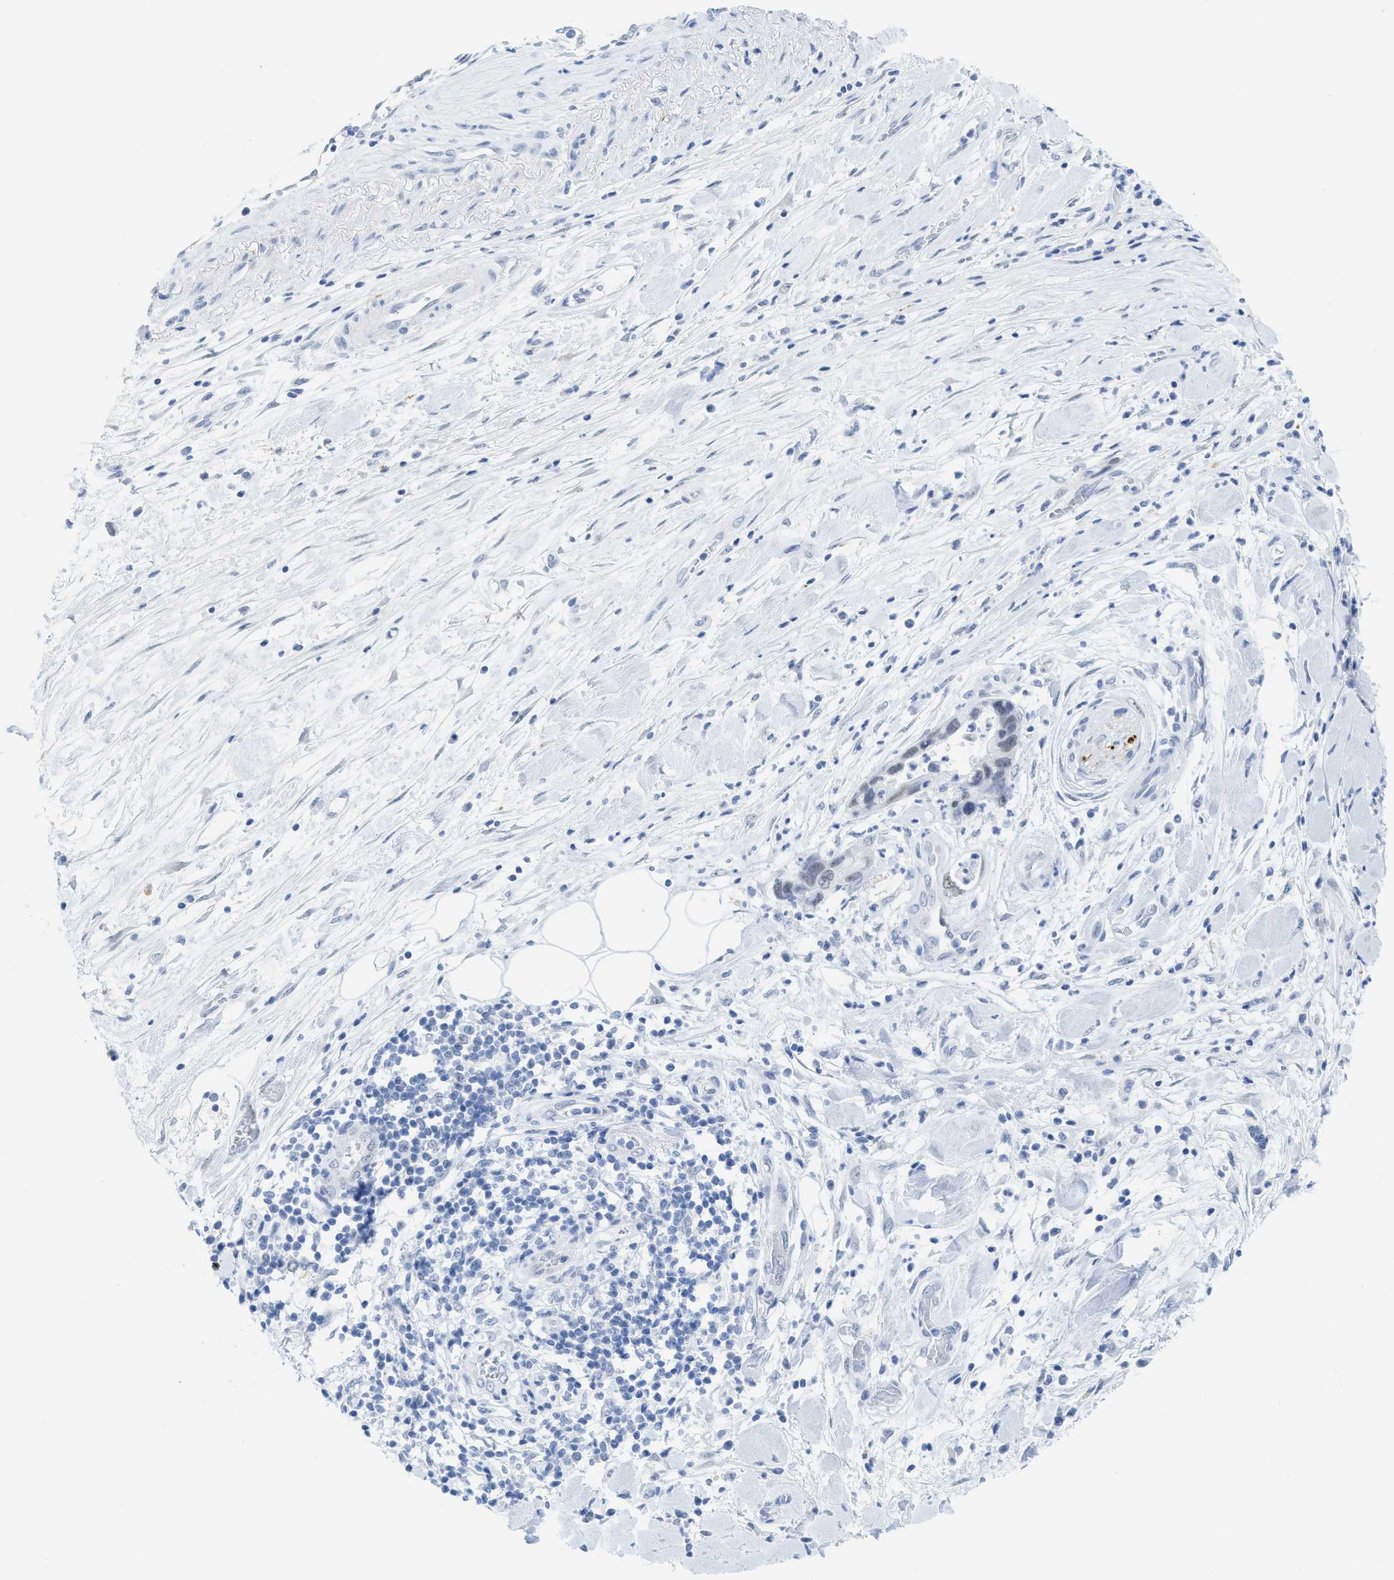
{"staining": {"intensity": "negative", "quantity": "none", "location": "none"}, "tissue": "pancreatic cancer", "cell_type": "Tumor cells", "image_type": "cancer", "snomed": [{"axis": "morphology", "description": "Adenocarcinoma, NOS"}, {"axis": "topography", "description": "Pancreas"}], "caption": "DAB immunohistochemical staining of human pancreatic cancer exhibits no significant expression in tumor cells.", "gene": "WDR4", "patient": {"sex": "female", "age": 70}}